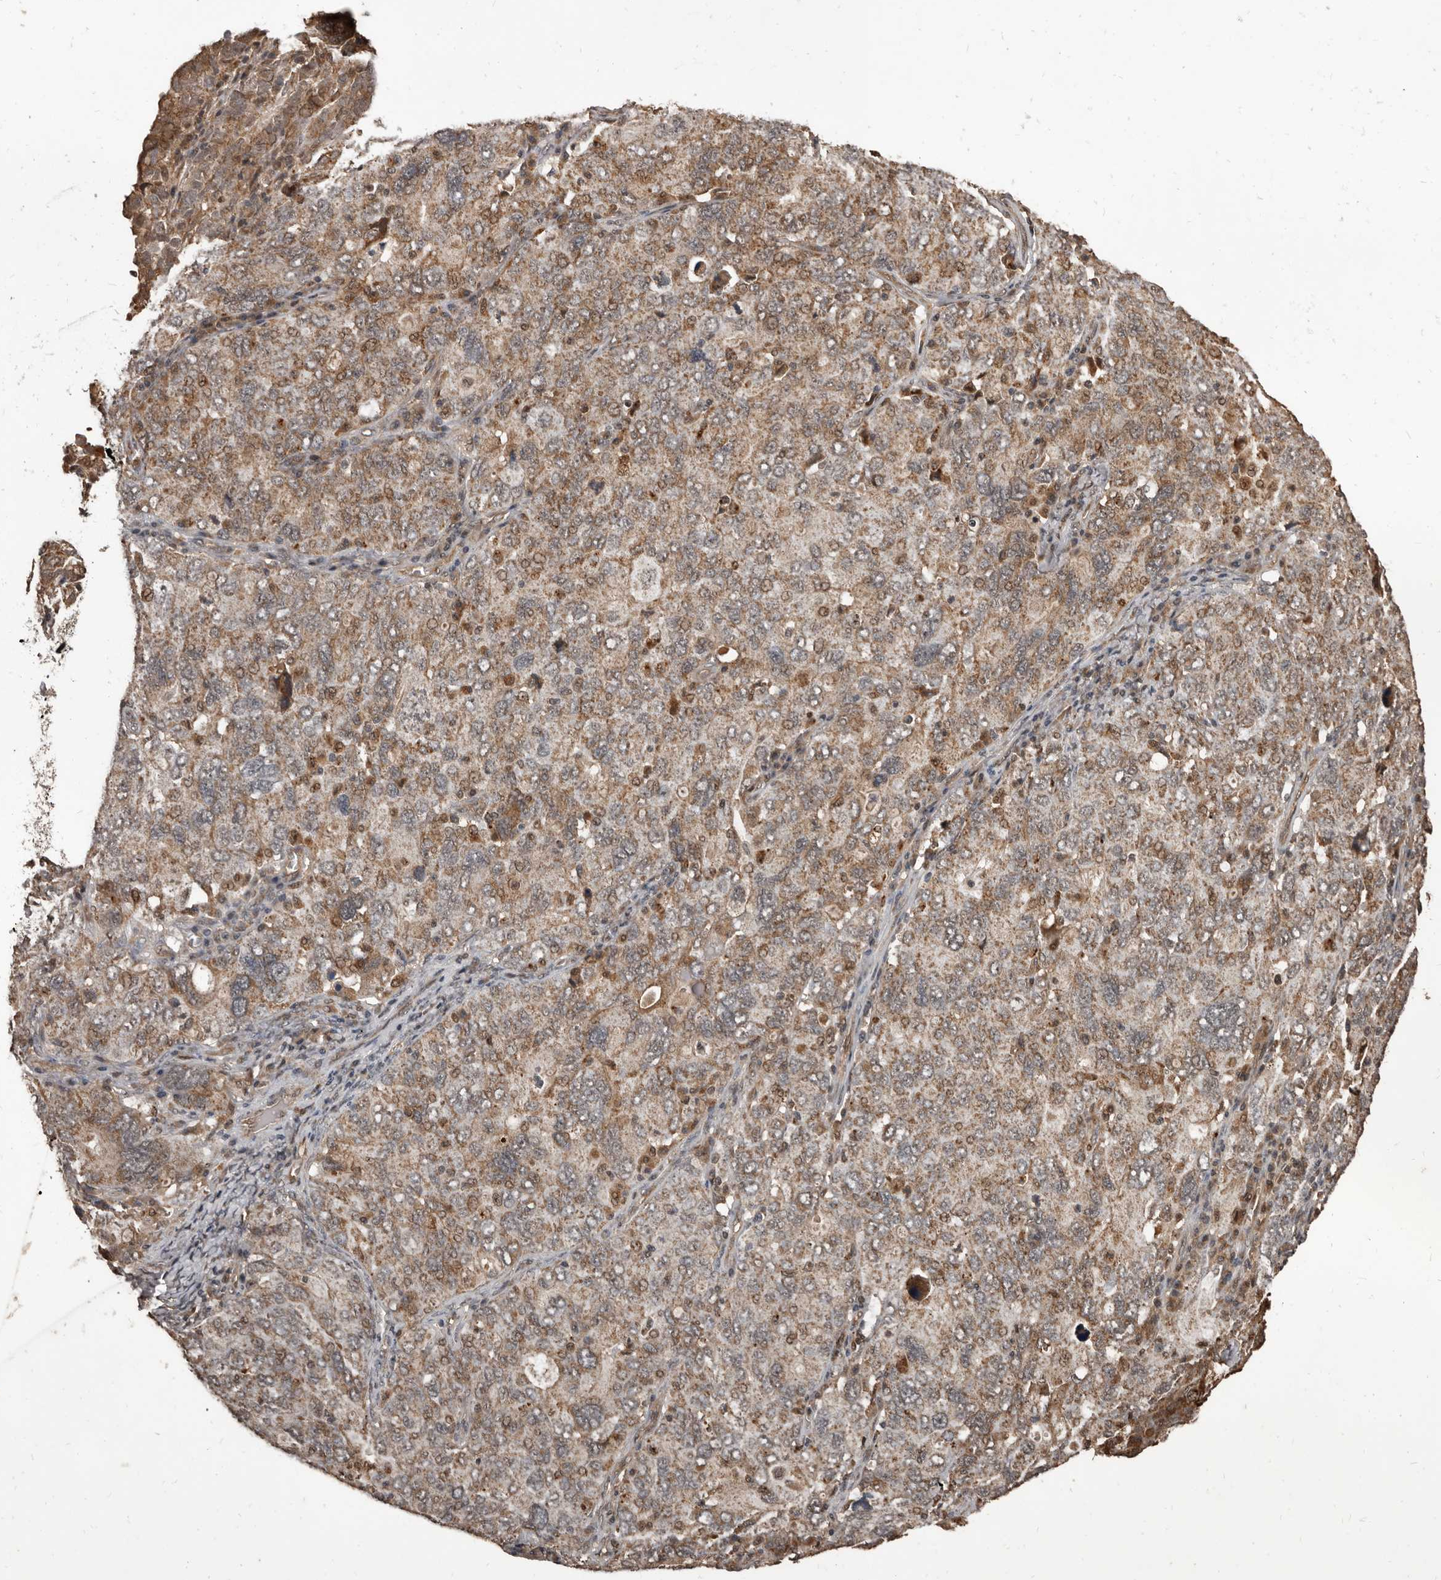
{"staining": {"intensity": "moderate", "quantity": ">75%", "location": "cytoplasmic/membranous,nuclear"}, "tissue": "ovarian cancer", "cell_type": "Tumor cells", "image_type": "cancer", "snomed": [{"axis": "morphology", "description": "Carcinoma, endometroid"}, {"axis": "topography", "description": "Ovary"}], "caption": "Tumor cells display medium levels of moderate cytoplasmic/membranous and nuclear expression in approximately >75% of cells in human ovarian endometroid carcinoma.", "gene": "AHR", "patient": {"sex": "female", "age": 62}}